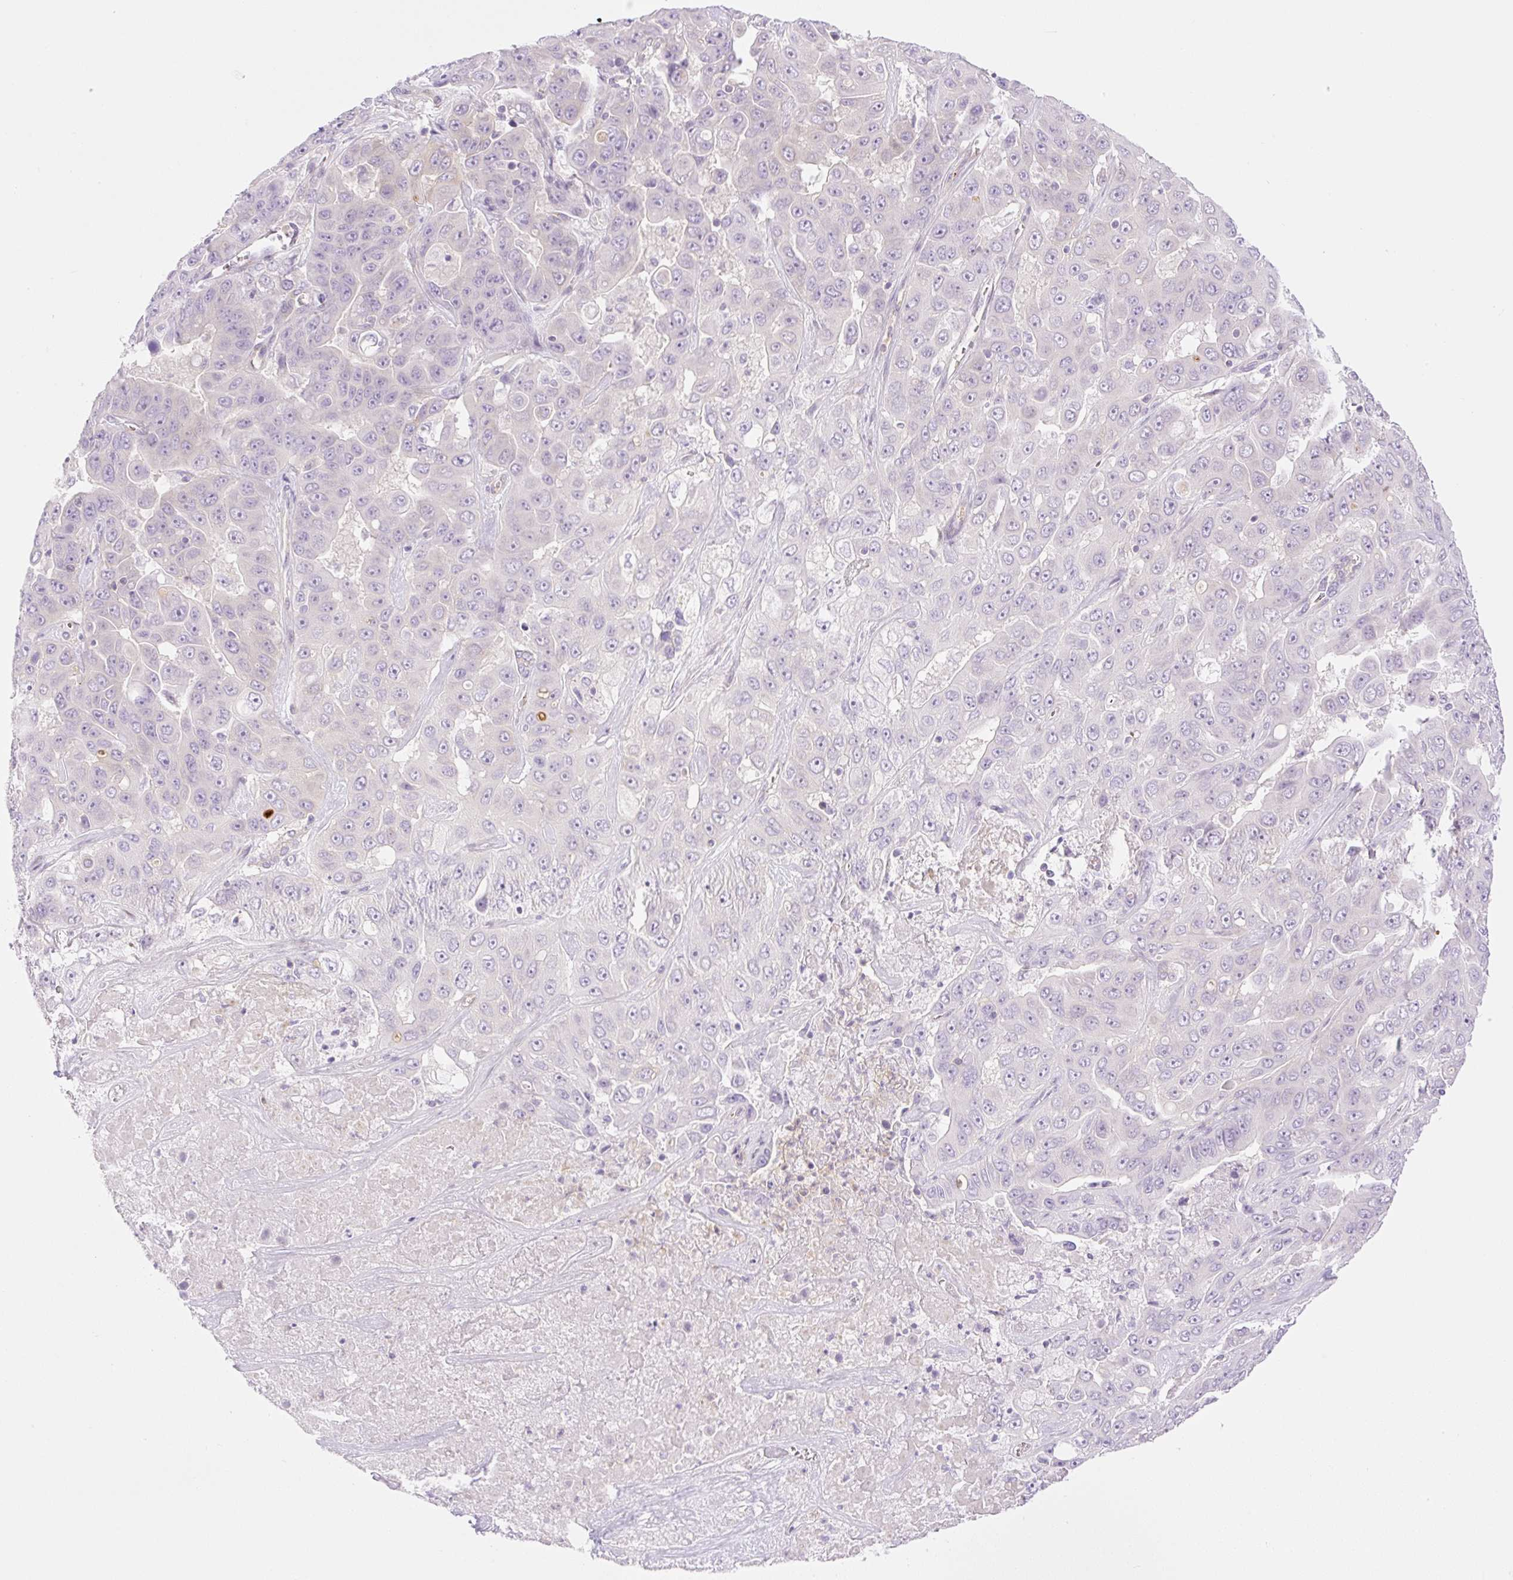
{"staining": {"intensity": "negative", "quantity": "none", "location": "none"}, "tissue": "liver cancer", "cell_type": "Tumor cells", "image_type": "cancer", "snomed": [{"axis": "morphology", "description": "Cholangiocarcinoma"}, {"axis": "topography", "description": "Liver"}], "caption": "Photomicrograph shows no significant protein positivity in tumor cells of liver cholangiocarcinoma.", "gene": "EHD3", "patient": {"sex": "female", "age": 52}}